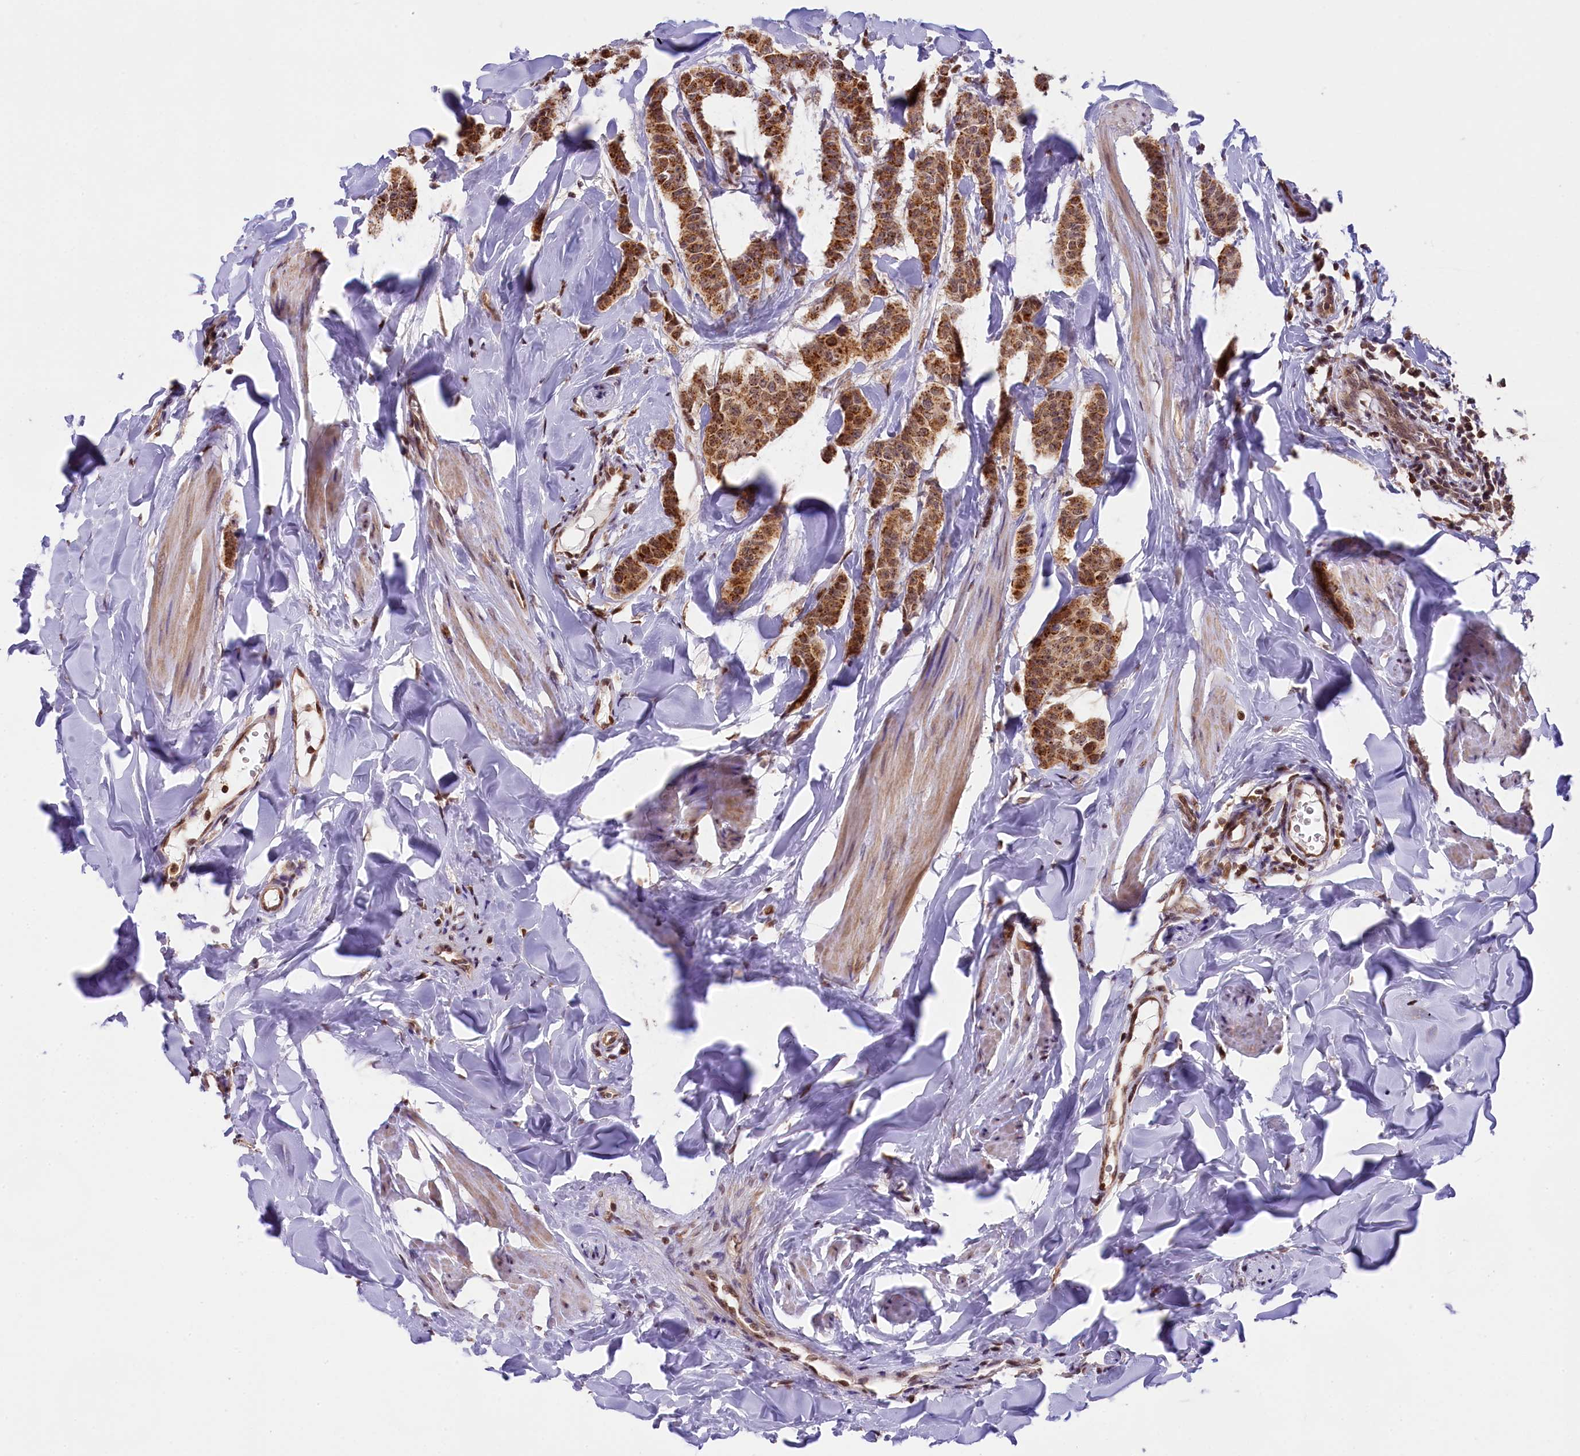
{"staining": {"intensity": "moderate", "quantity": ">75%", "location": "cytoplasmic/membranous,nuclear"}, "tissue": "breast cancer", "cell_type": "Tumor cells", "image_type": "cancer", "snomed": [{"axis": "morphology", "description": "Duct carcinoma"}, {"axis": "topography", "description": "Breast"}], "caption": "Immunohistochemical staining of breast cancer (intraductal carcinoma) displays medium levels of moderate cytoplasmic/membranous and nuclear protein positivity in approximately >75% of tumor cells.", "gene": "CARD8", "patient": {"sex": "female", "age": 40}}